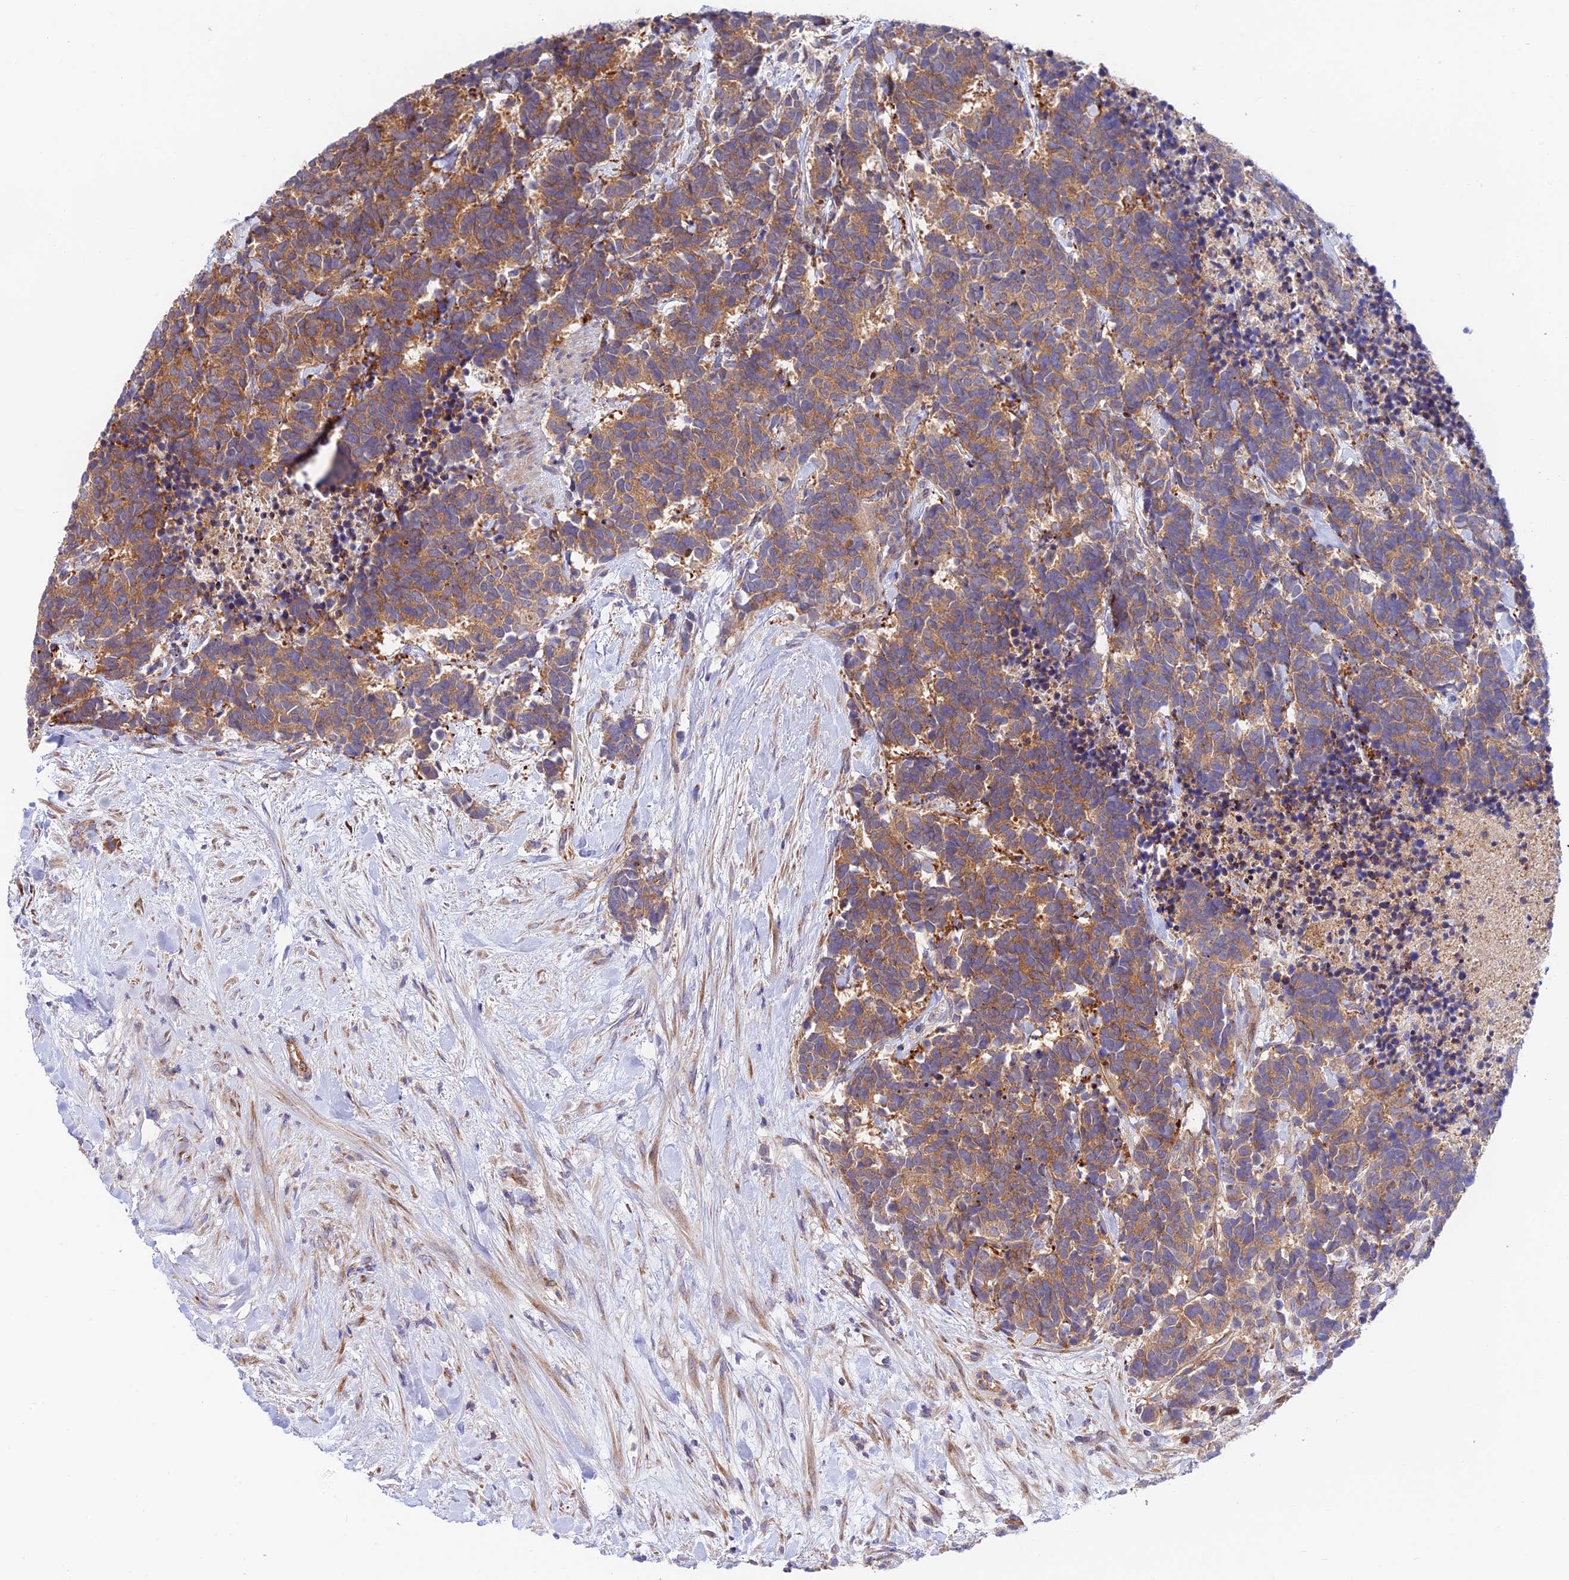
{"staining": {"intensity": "moderate", "quantity": ">75%", "location": "cytoplasmic/membranous"}, "tissue": "carcinoid", "cell_type": "Tumor cells", "image_type": "cancer", "snomed": [{"axis": "morphology", "description": "Carcinoma, NOS"}, {"axis": "morphology", "description": "Carcinoid, malignant, NOS"}, {"axis": "topography", "description": "Prostate"}], "caption": "Carcinoid (malignant) tissue demonstrates moderate cytoplasmic/membranous positivity in approximately >75% of tumor cells (DAB IHC with brightfield microscopy, high magnification).", "gene": "VPS13C", "patient": {"sex": "male", "age": 57}}